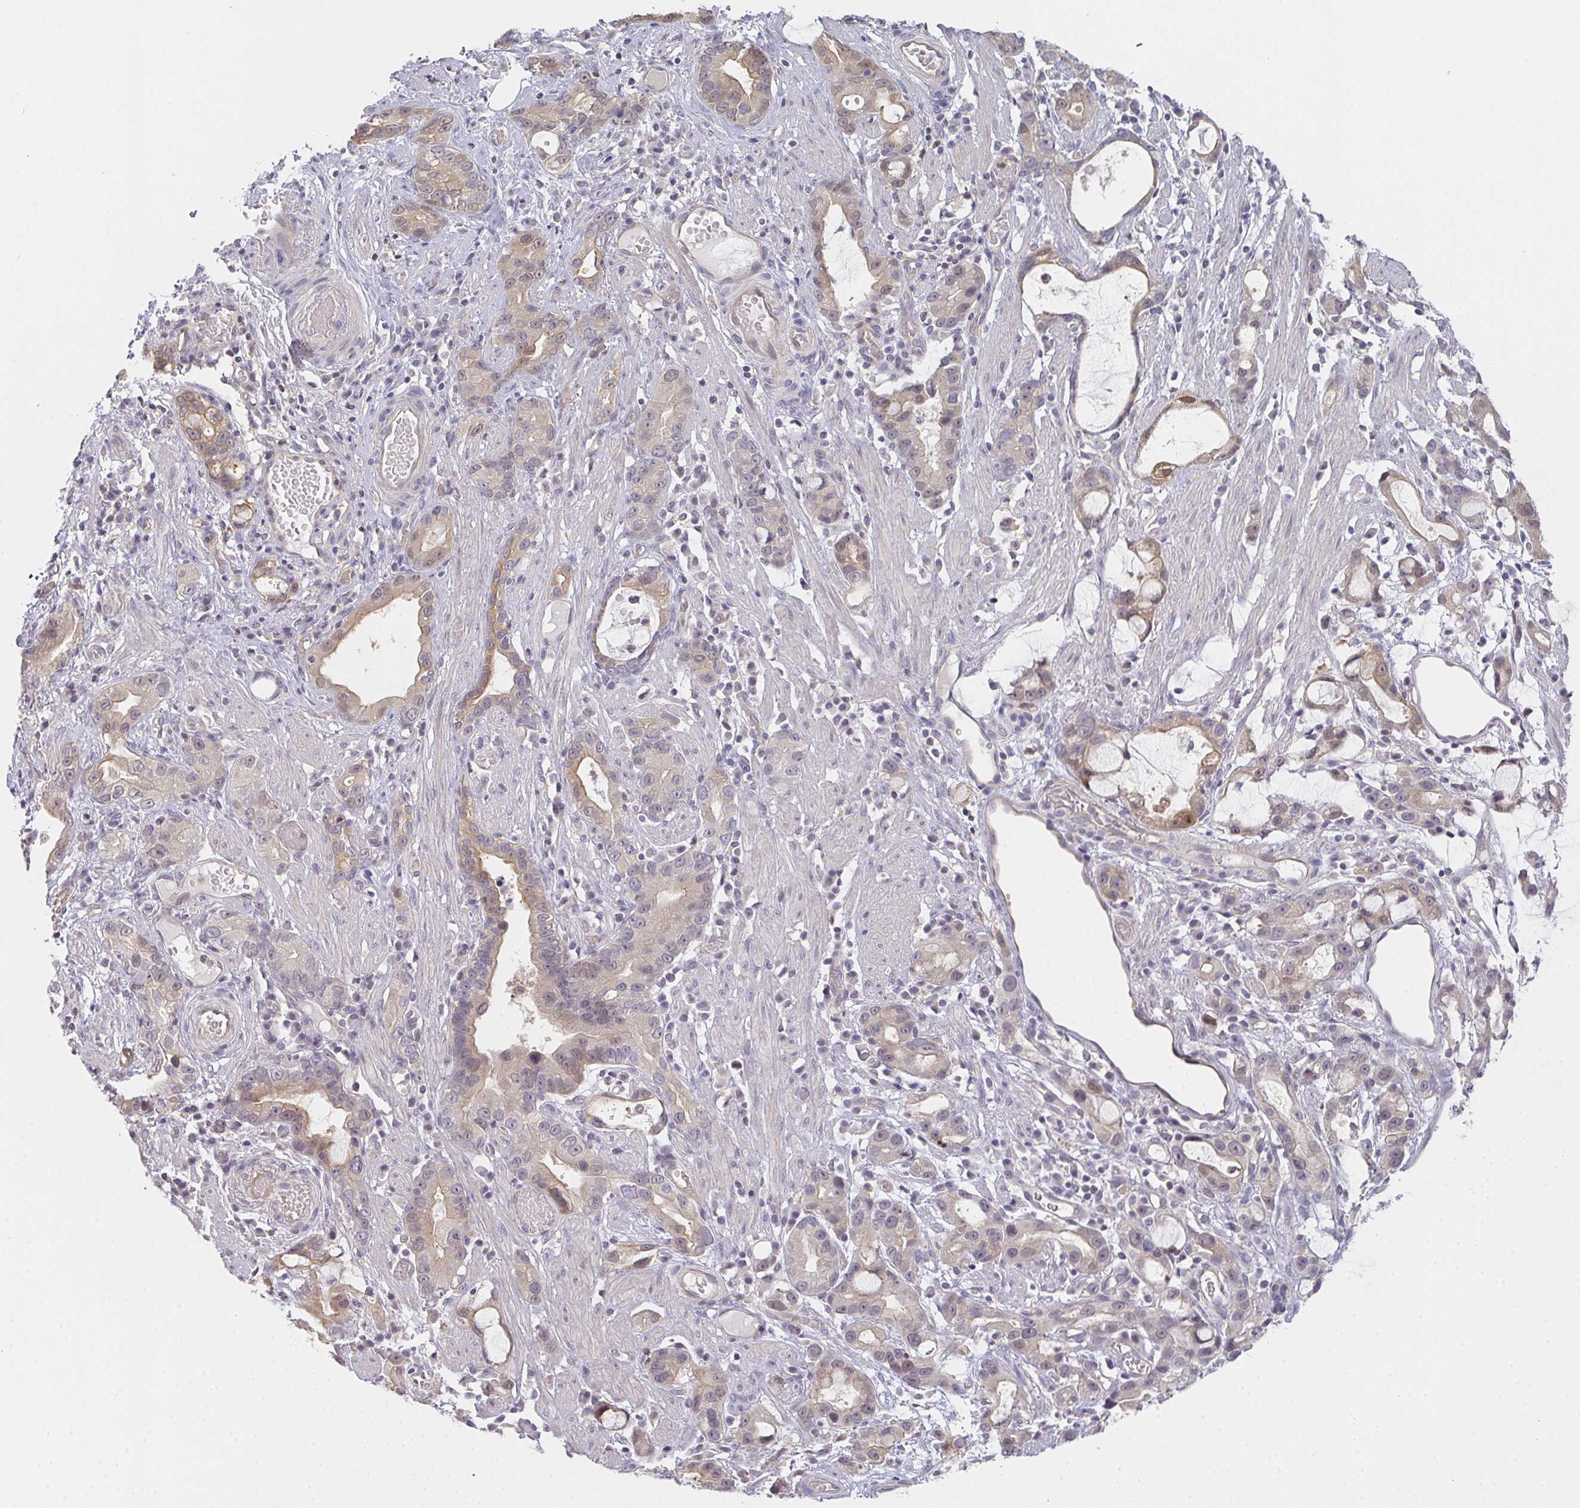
{"staining": {"intensity": "moderate", "quantity": "25%-75%", "location": "cytoplasmic/membranous,nuclear"}, "tissue": "stomach cancer", "cell_type": "Tumor cells", "image_type": "cancer", "snomed": [{"axis": "morphology", "description": "Adenocarcinoma, NOS"}, {"axis": "topography", "description": "Stomach"}], "caption": "This histopathology image shows immunohistochemistry staining of stomach cancer, with medium moderate cytoplasmic/membranous and nuclear expression in about 25%-75% of tumor cells.", "gene": "GSDMB", "patient": {"sex": "male", "age": 55}}